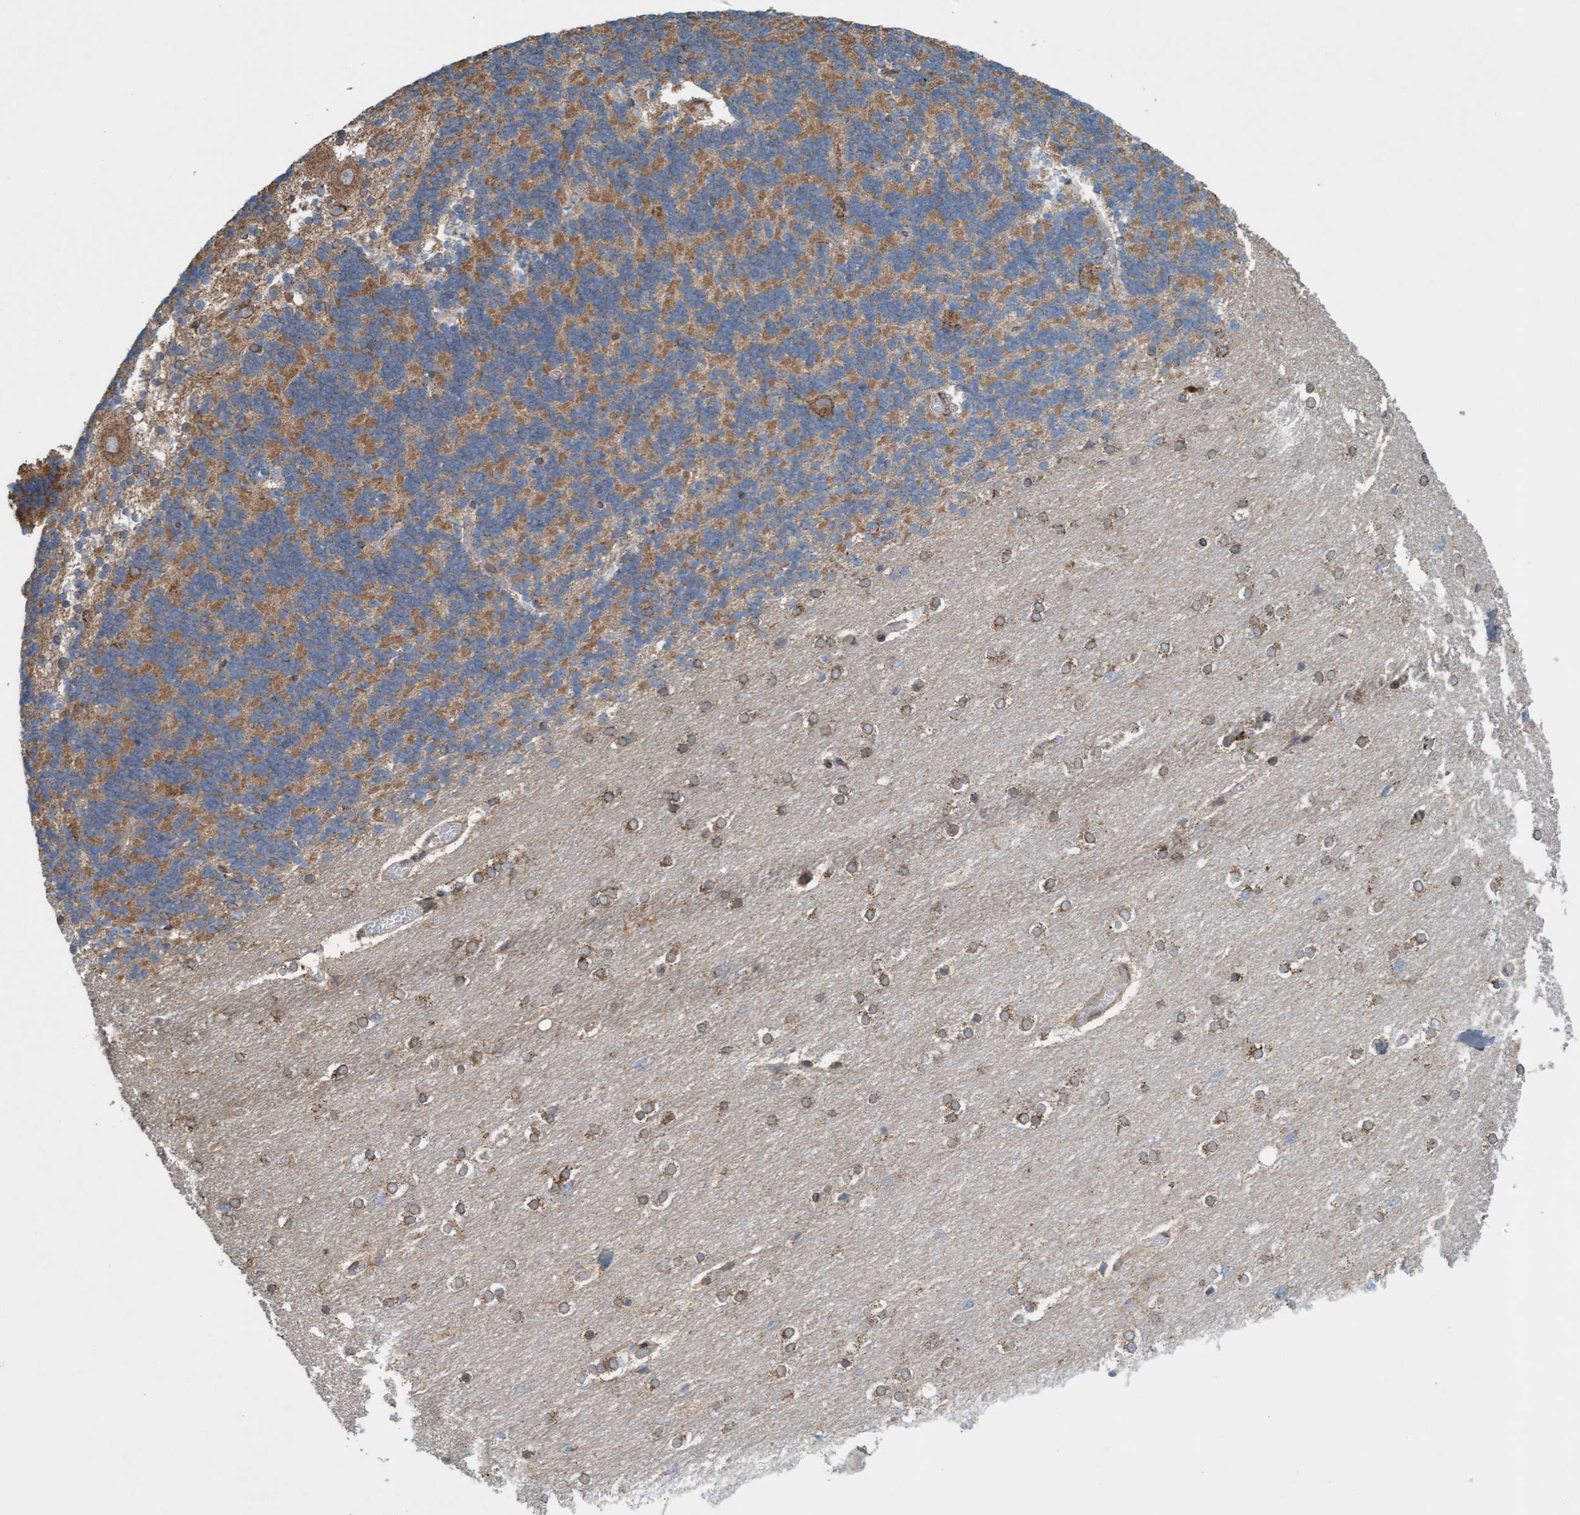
{"staining": {"intensity": "moderate", "quantity": "25%-75%", "location": "cytoplasmic/membranous"}, "tissue": "cerebellum", "cell_type": "Cells in granular layer", "image_type": "normal", "snomed": [{"axis": "morphology", "description": "Normal tissue, NOS"}, {"axis": "topography", "description": "Cerebellum"}], "caption": "A brown stain shows moderate cytoplasmic/membranous expression of a protein in cells in granular layer of benign human cerebellum. Nuclei are stained in blue.", "gene": "MRPS23", "patient": {"sex": "female", "age": 54}}